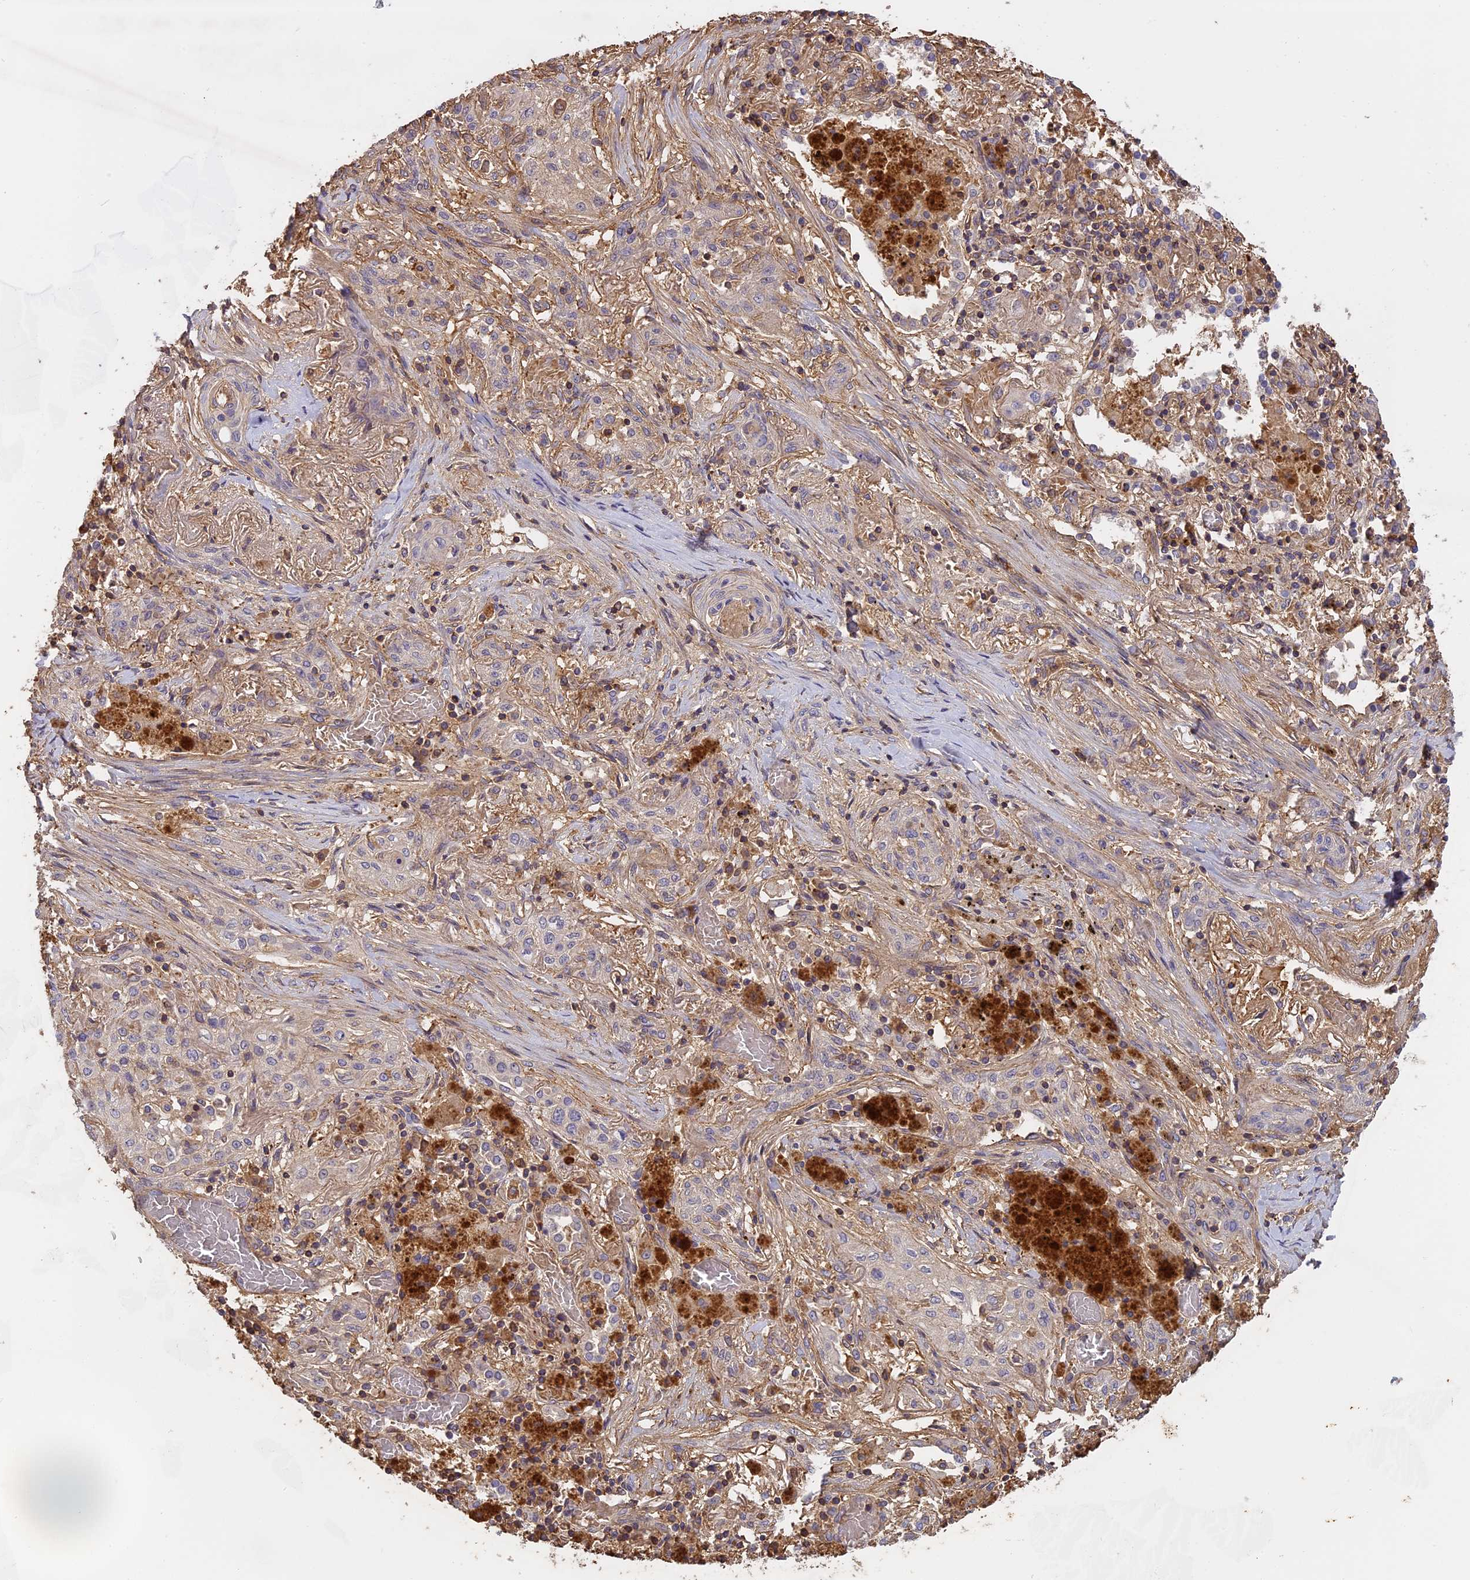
{"staining": {"intensity": "negative", "quantity": "none", "location": "none"}, "tissue": "lung cancer", "cell_type": "Tumor cells", "image_type": "cancer", "snomed": [{"axis": "morphology", "description": "Squamous cell carcinoma, NOS"}, {"axis": "topography", "description": "Lung"}], "caption": "This is an IHC histopathology image of lung cancer (squamous cell carcinoma). There is no staining in tumor cells.", "gene": "CFAP119", "patient": {"sex": "female", "age": 47}}